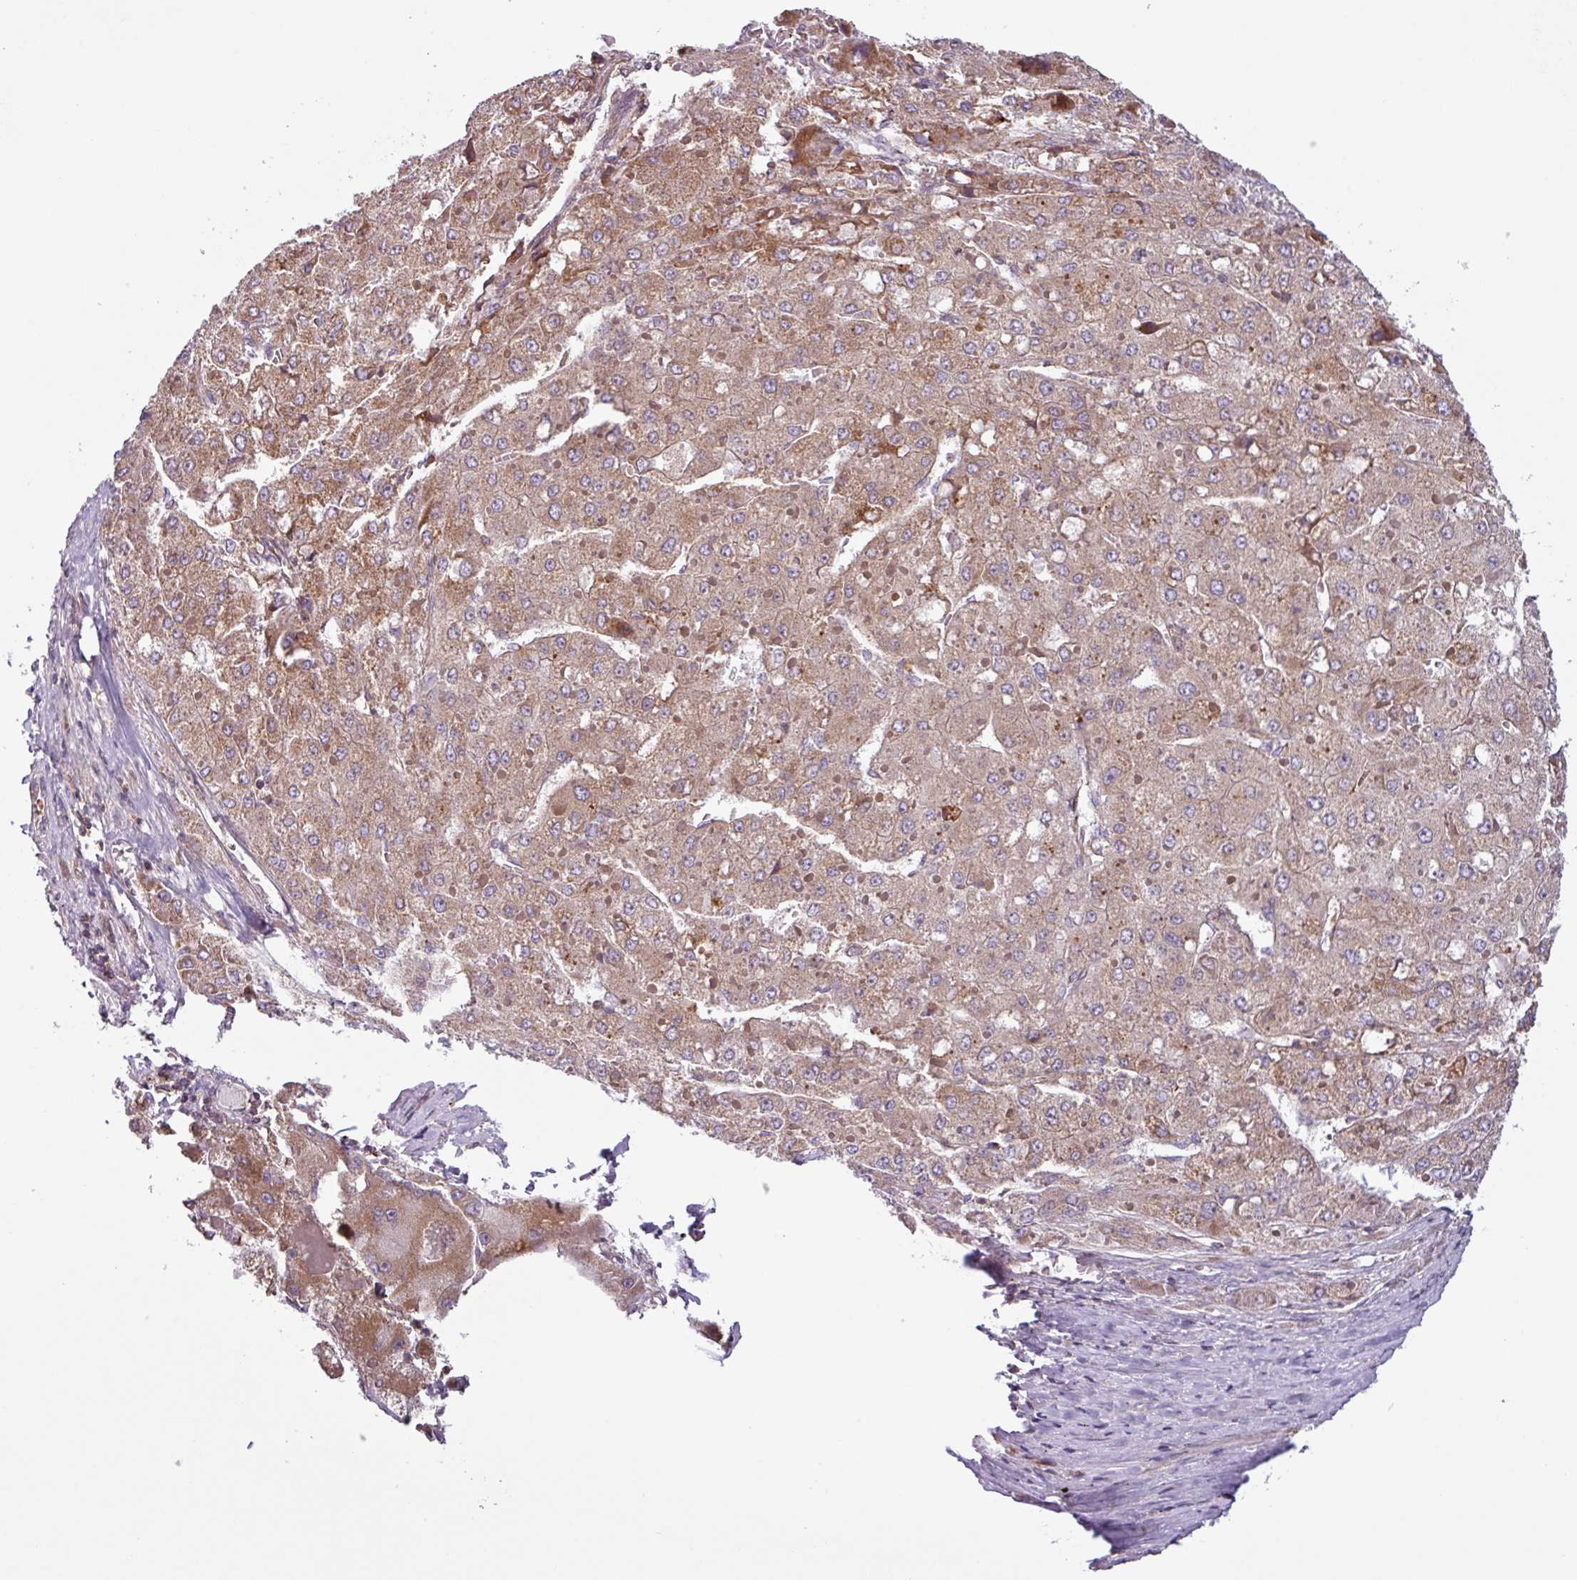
{"staining": {"intensity": "moderate", "quantity": ">75%", "location": "cytoplasmic/membranous"}, "tissue": "liver cancer", "cell_type": "Tumor cells", "image_type": "cancer", "snomed": [{"axis": "morphology", "description": "Carcinoma, Hepatocellular, NOS"}, {"axis": "topography", "description": "Liver"}], "caption": "A brown stain labels moderate cytoplasmic/membranous expression of a protein in human liver hepatocellular carcinoma tumor cells.", "gene": "PLEKHD1", "patient": {"sex": "female", "age": 73}}